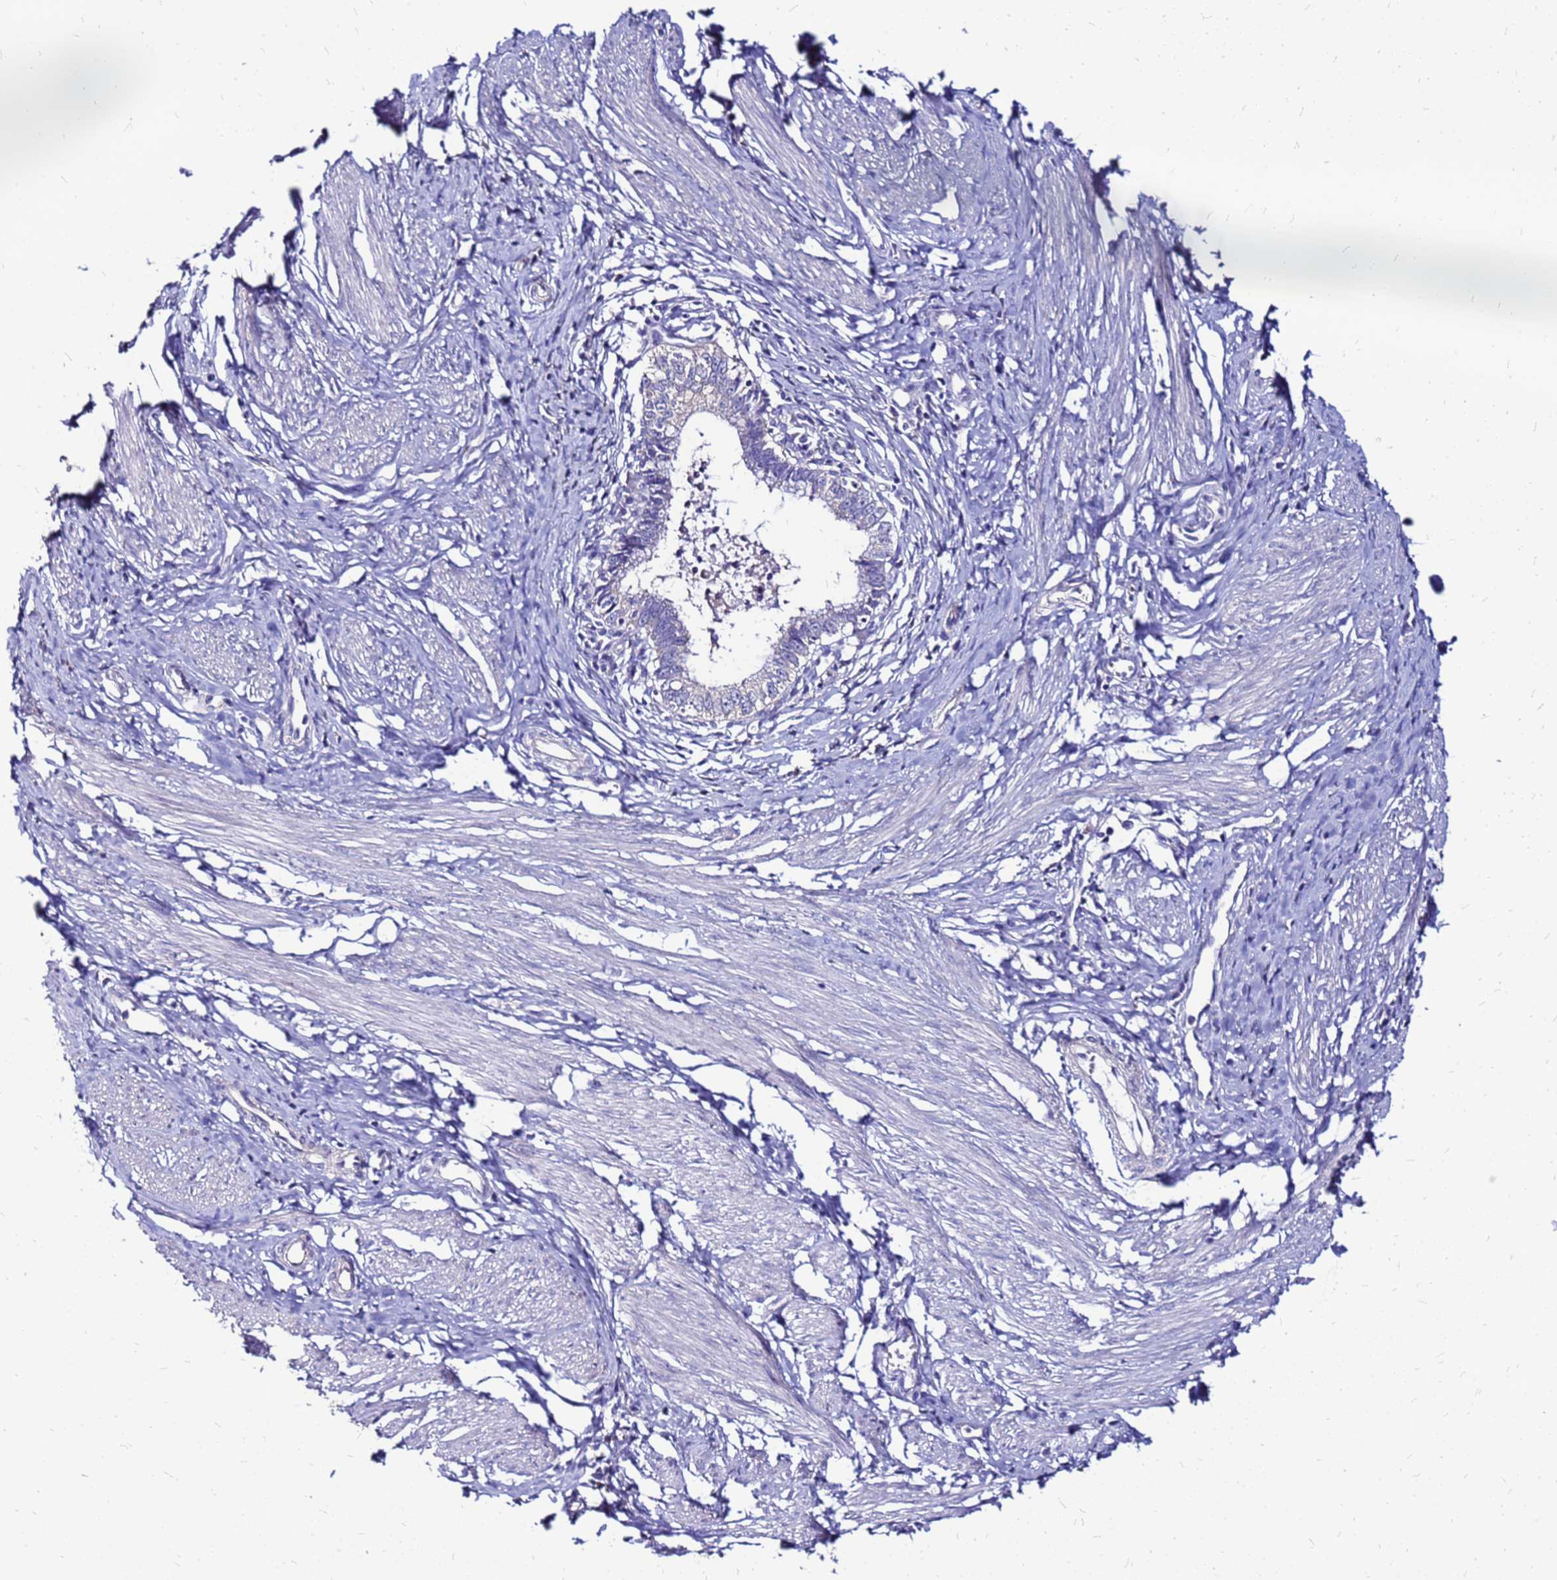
{"staining": {"intensity": "negative", "quantity": "none", "location": "none"}, "tissue": "cervical cancer", "cell_type": "Tumor cells", "image_type": "cancer", "snomed": [{"axis": "morphology", "description": "Adenocarcinoma, NOS"}, {"axis": "topography", "description": "Cervix"}], "caption": "Immunohistochemistry of cervical adenocarcinoma exhibits no positivity in tumor cells.", "gene": "ARHGEF5", "patient": {"sex": "female", "age": 36}}